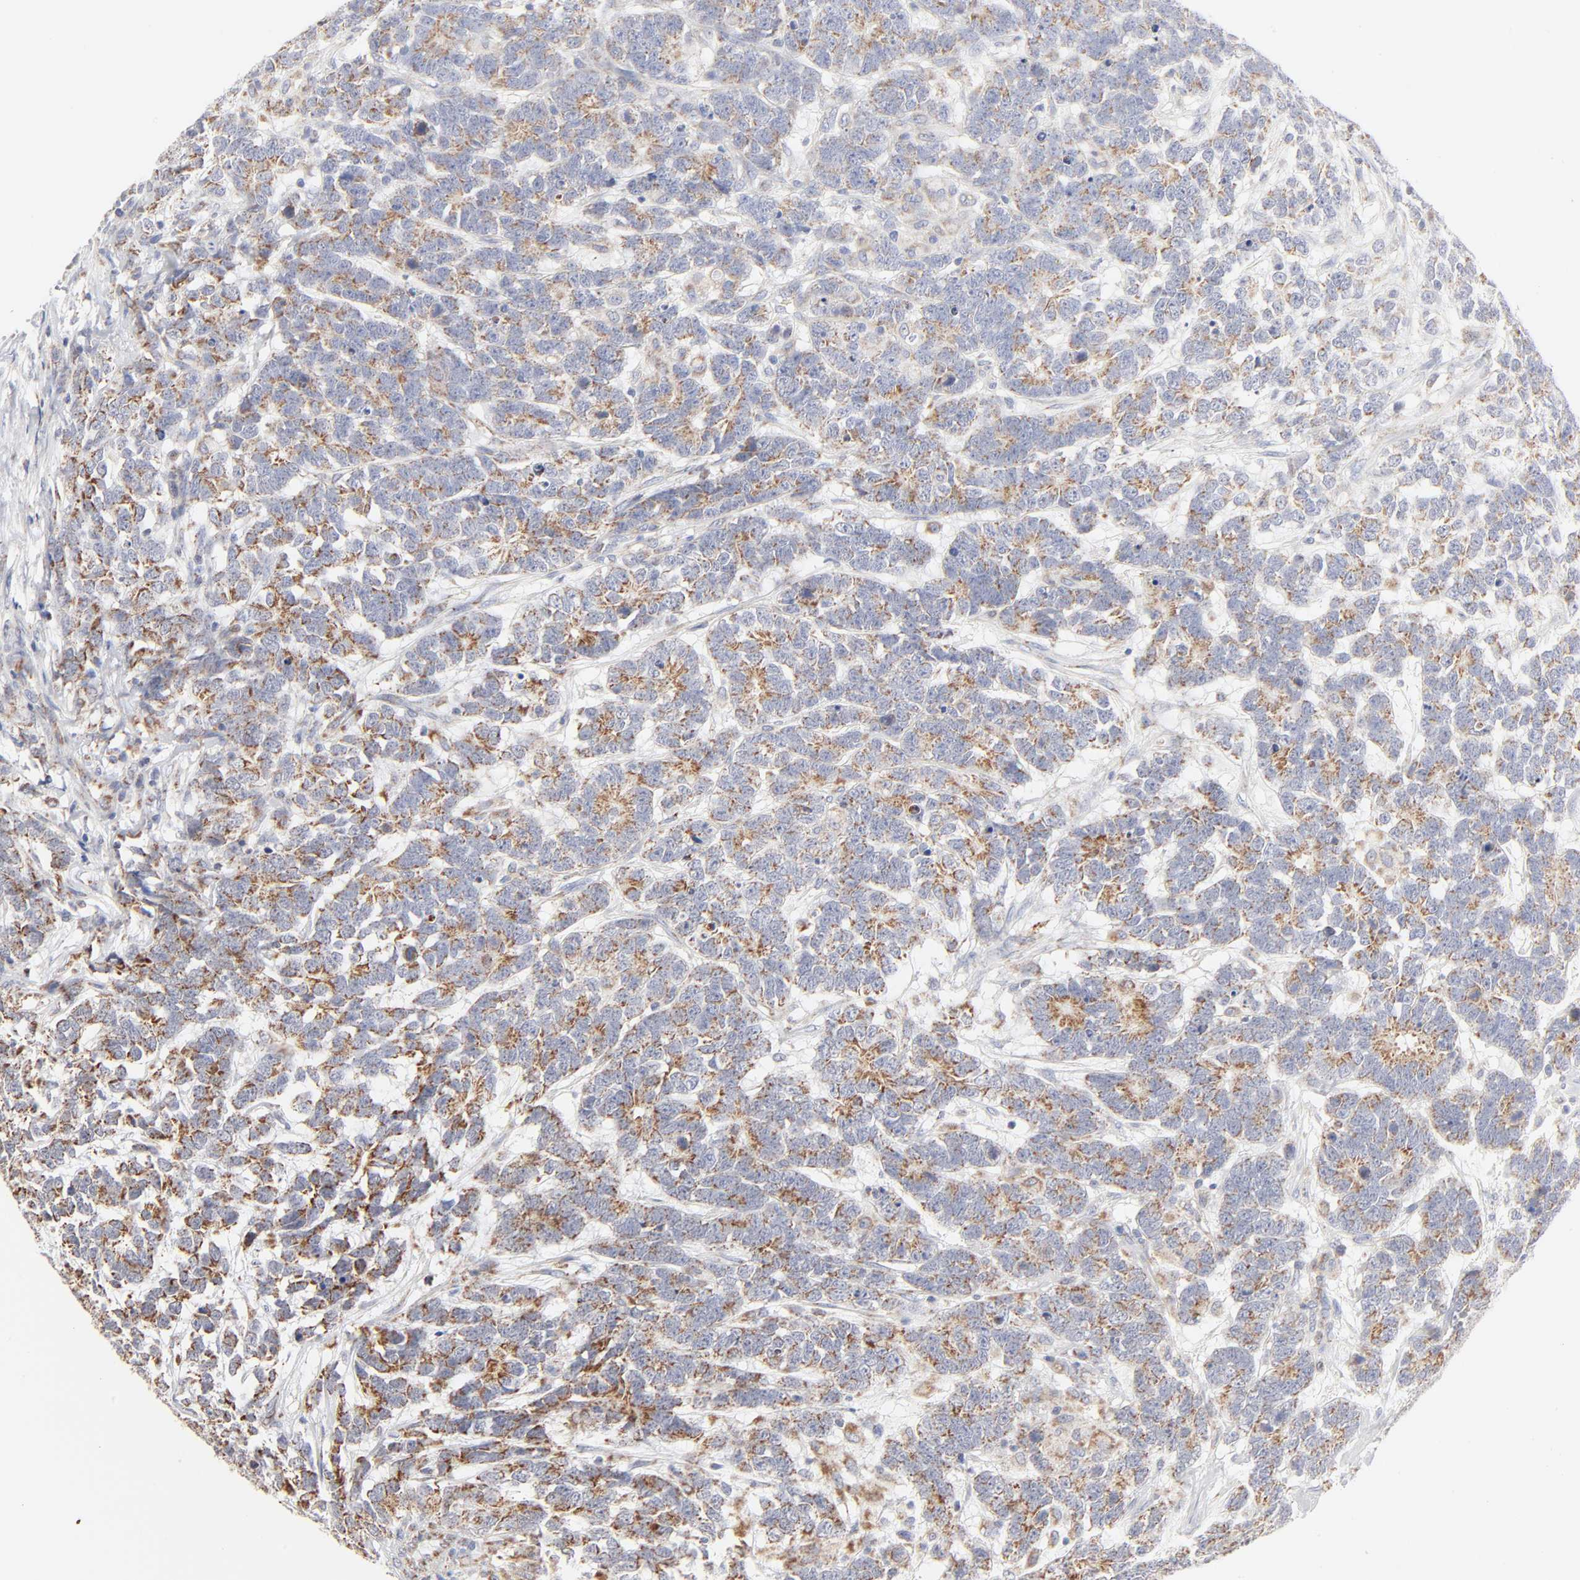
{"staining": {"intensity": "moderate", "quantity": ">75%", "location": "cytoplasmic/membranous"}, "tissue": "testis cancer", "cell_type": "Tumor cells", "image_type": "cancer", "snomed": [{"axis": "morphology", "description": "Carcinoma, Embryonal, NOS"}, {"axis": "topography", "description": "Testis"}], "caption": "Moderate cytoplasmic/membranous protein positivity is appreciated in about >75% of tumor cells in testis embryonal carcinoma. (DAB (3,3'-diaminobenzidine) IHC, brown staining for protein, blue staining for nuclei).", "gene": "MRPL58", "patient": {"sex": "male", "age": 26}}